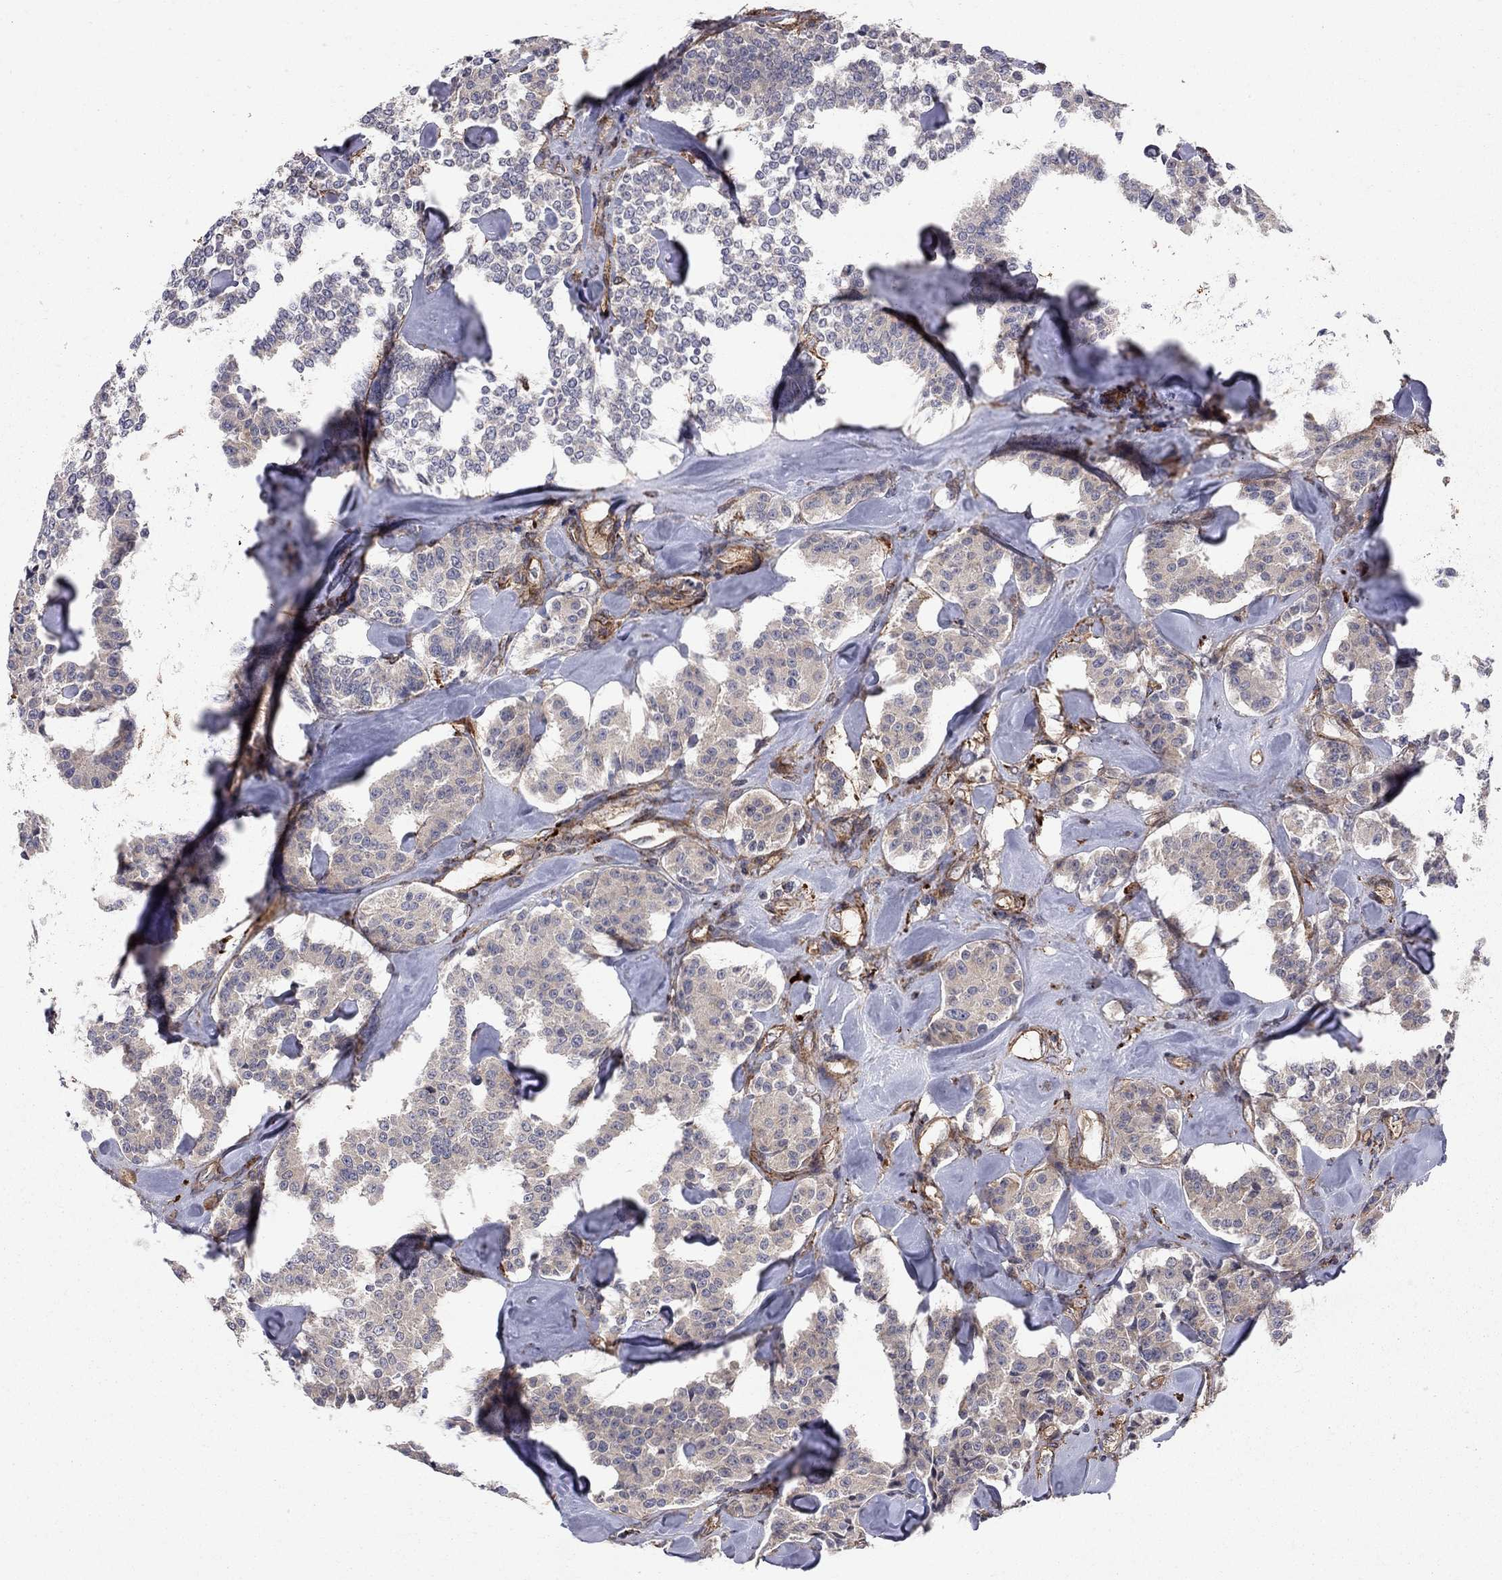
{"staining": {"intensity": "negative", "quantity": "none", "location": "none"}, "tissue": "carcinoid", "cell_type": "Tumor cells", "image_type": "cancer", "snomed": [{"axis": "morphology", "description": "Carcinoid, malignant, NOS"}, {"axis": "topography", "description": "Pancreas"}], "caption": "High magnification brightfield microscopy of carcinoid stained with DAB (brown) and counterstained with hematoxylin (blue): tumor cells show no significant positivity. (DAB immunohistochemistry (IHC), high magnification).", "gene": "RASEF", "patient": {"sex": "male", "age": 41}}